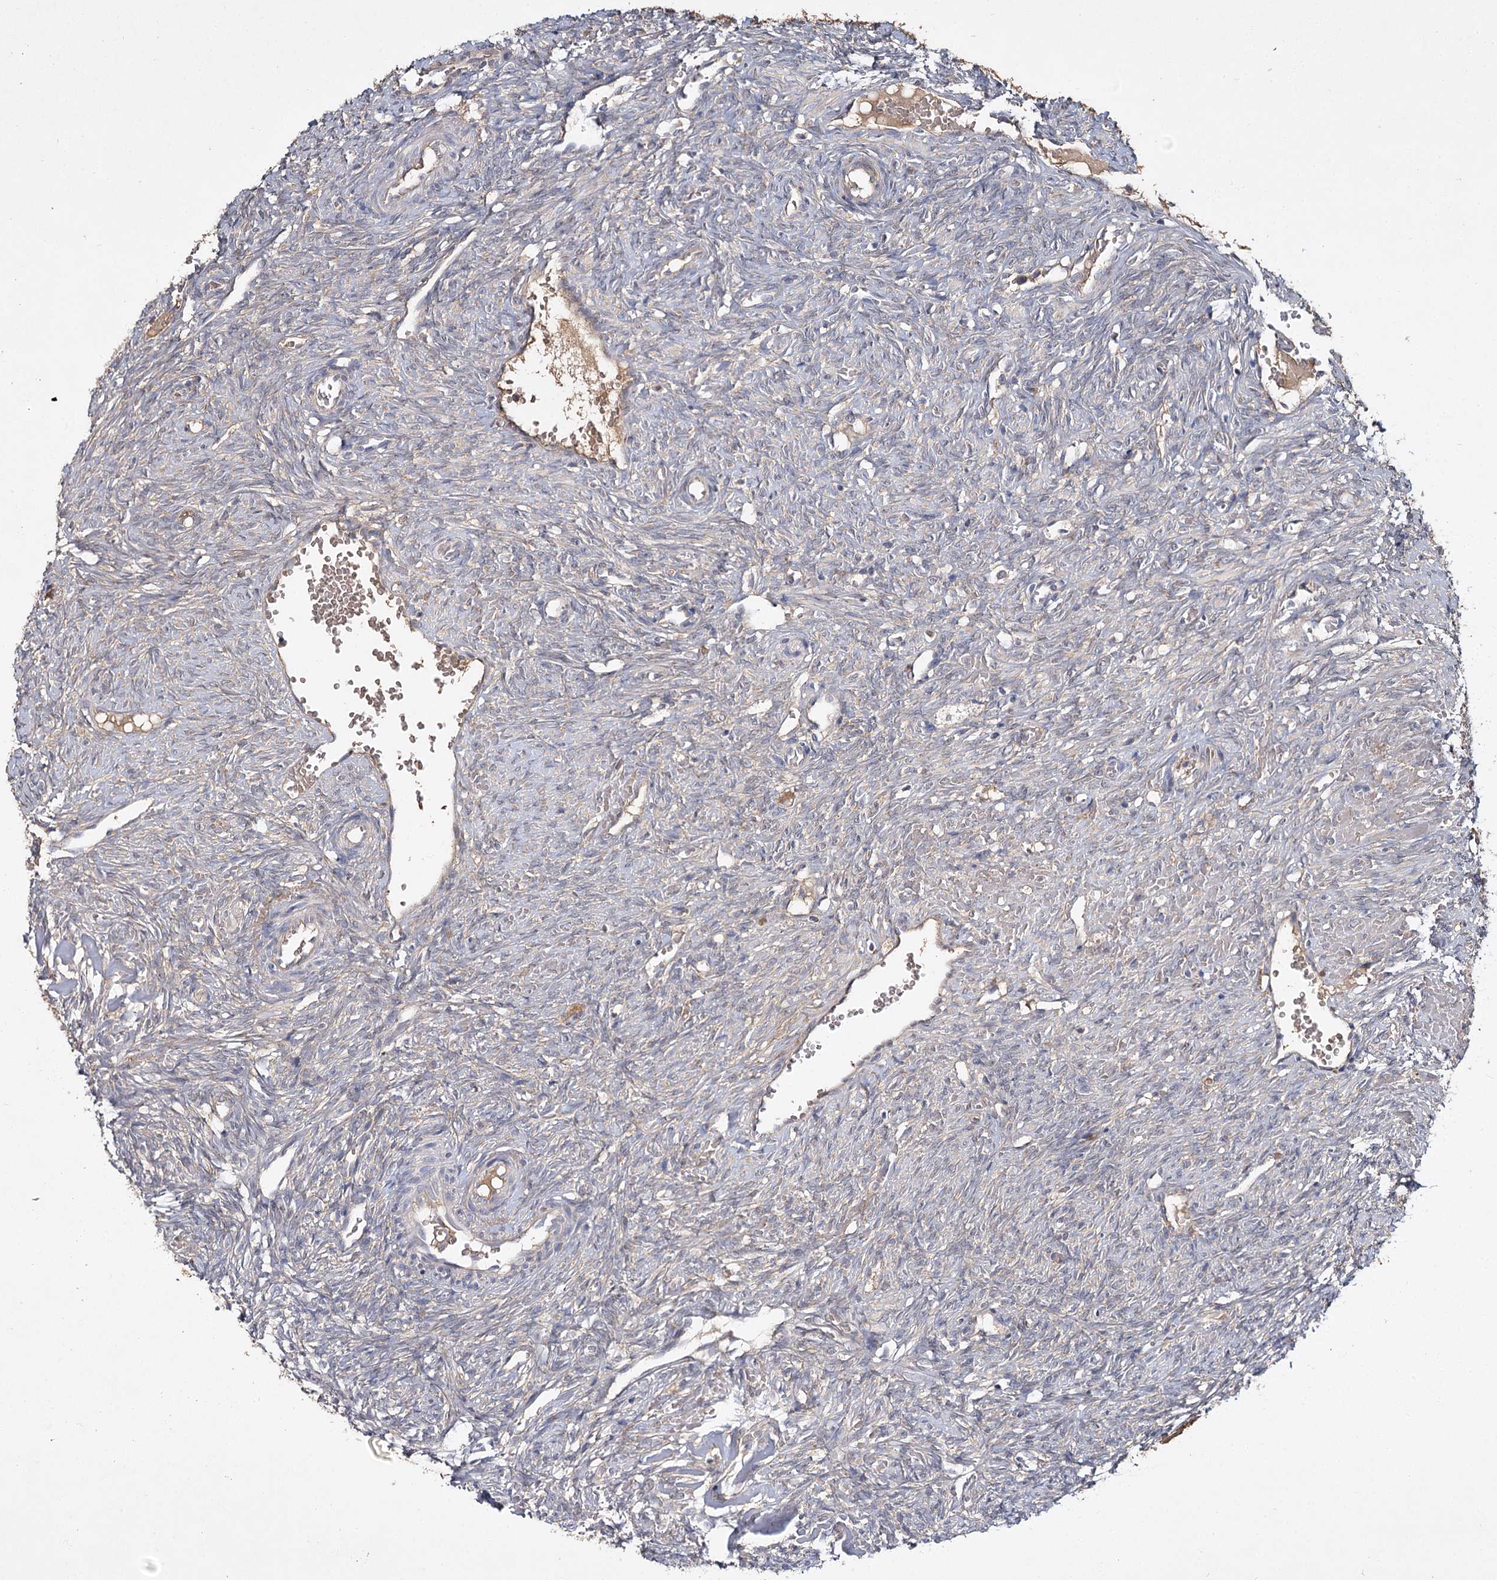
{"staining": {"intensity": "moderate", "quantity": ">75%", "location": "cytoplasmic/membranous"}, "tissue": "ovary", "cell_type": "Follicle cells", "image_type": "normal", "snomed": [{"axis": "morphology", "description": "Normal tissue, NOS"}, {"axis": "topography", "description": "Ovary"}], "caption": "About >75% of follicle cells in benign ovary show moderate cytoplasmic/membranous protein positivity as visualized by brown immunohistochemical staining.", "gene": "MFN1", "patient": {"sex": "female", "age": 41}}